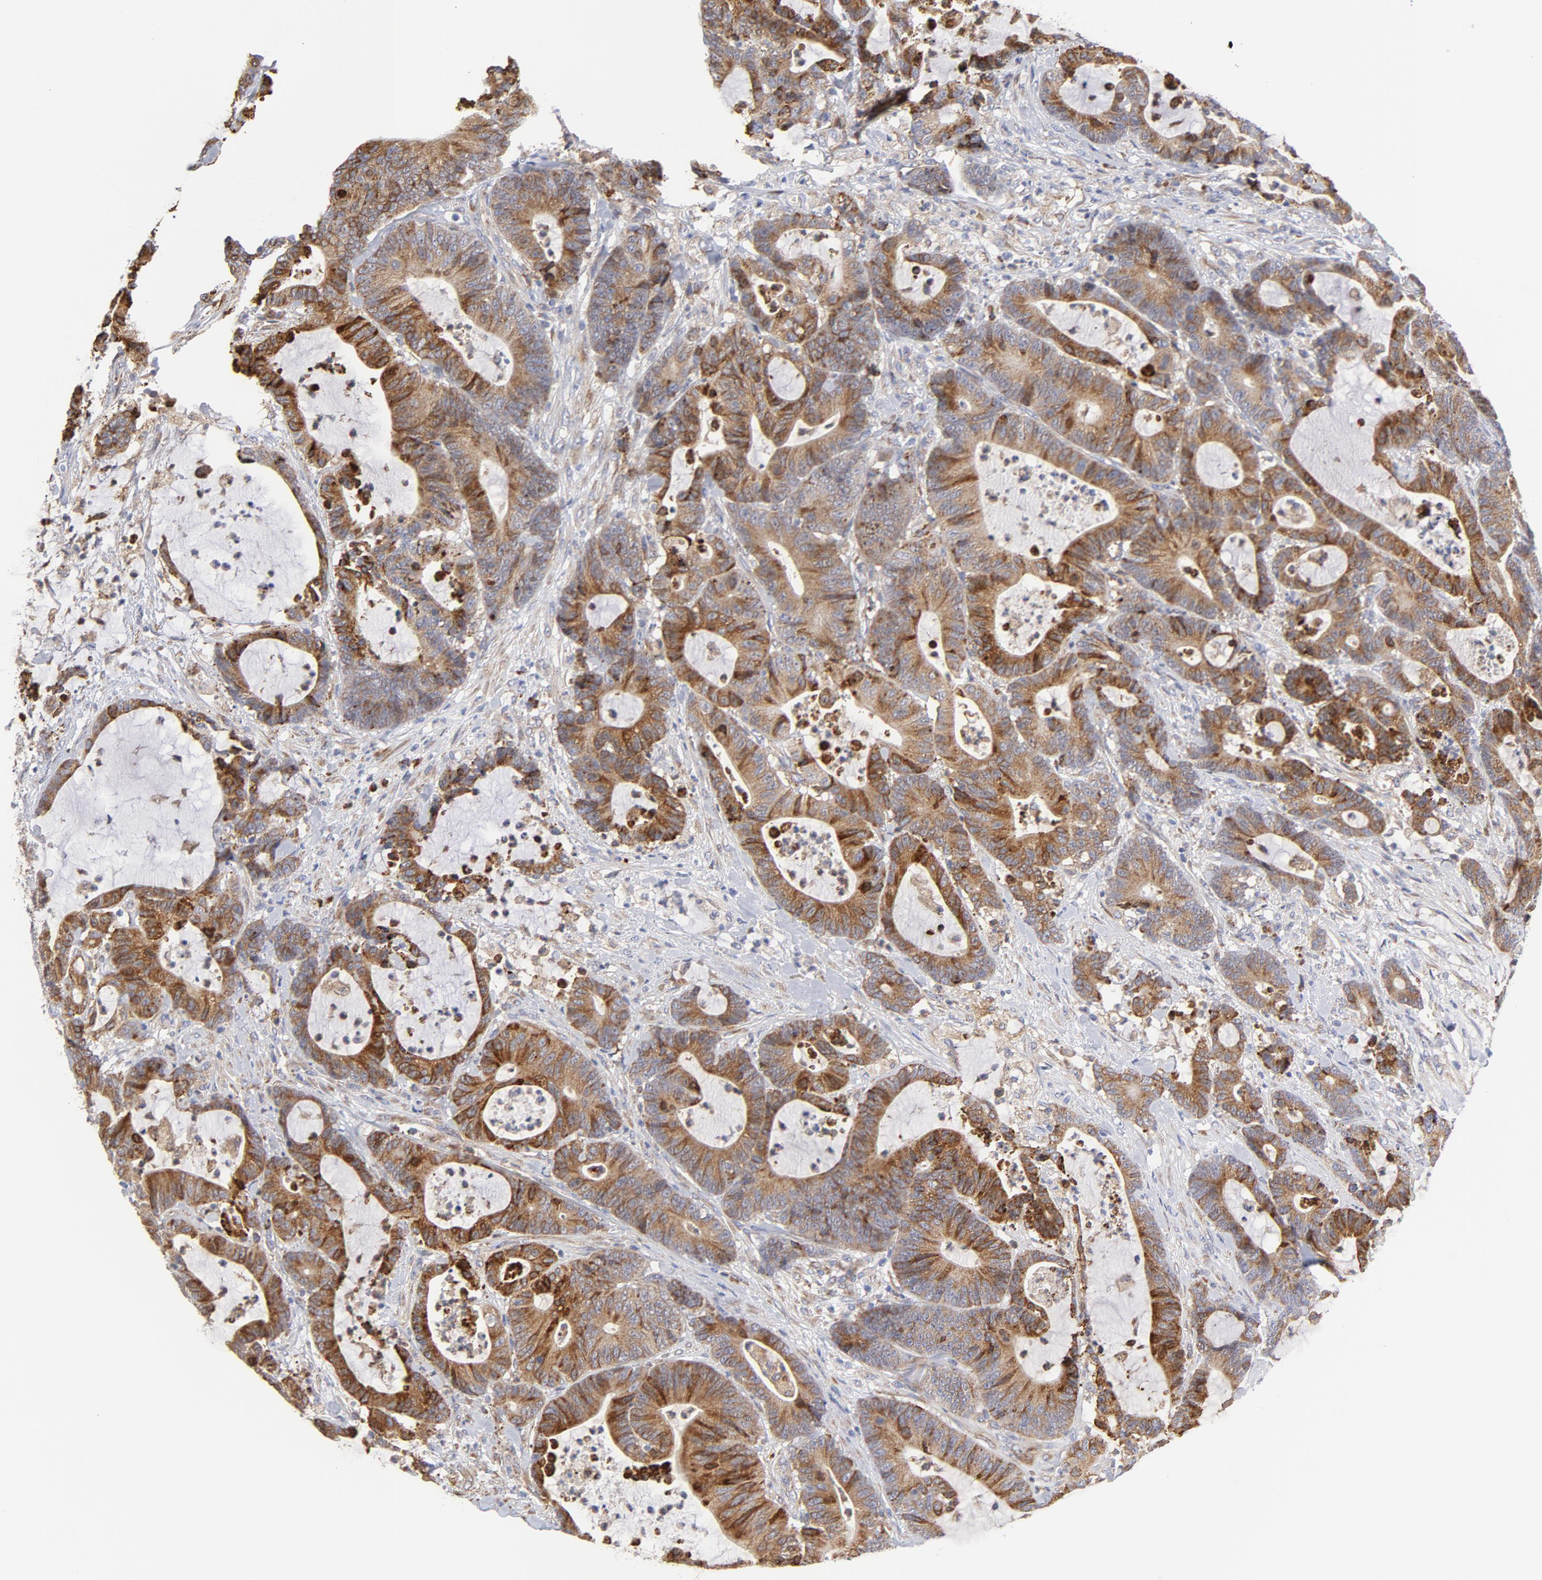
{"staining": {"intensity": "moderate", "quantity": ">75%", "location": "cytoplasmic/membranous"}, "tissue": "colorectal cancer", "cell_type": "Tumor cells", "image_type": "cancer", "snomed": [{"axis": "morphology", "description": "Adenocarcinoma, NOS"}, {"axis": "topography", "description": "Colon"}], "caption": "This is a histology image of immunohistochemistry (IHC) staining of colorectal adenocarcinoma, which shows moderate positivity in the cytoplasmic/membranous of tumor cells.", "gene": "RAPGEF3", "patient": {"sex": "female", "age": 84}}